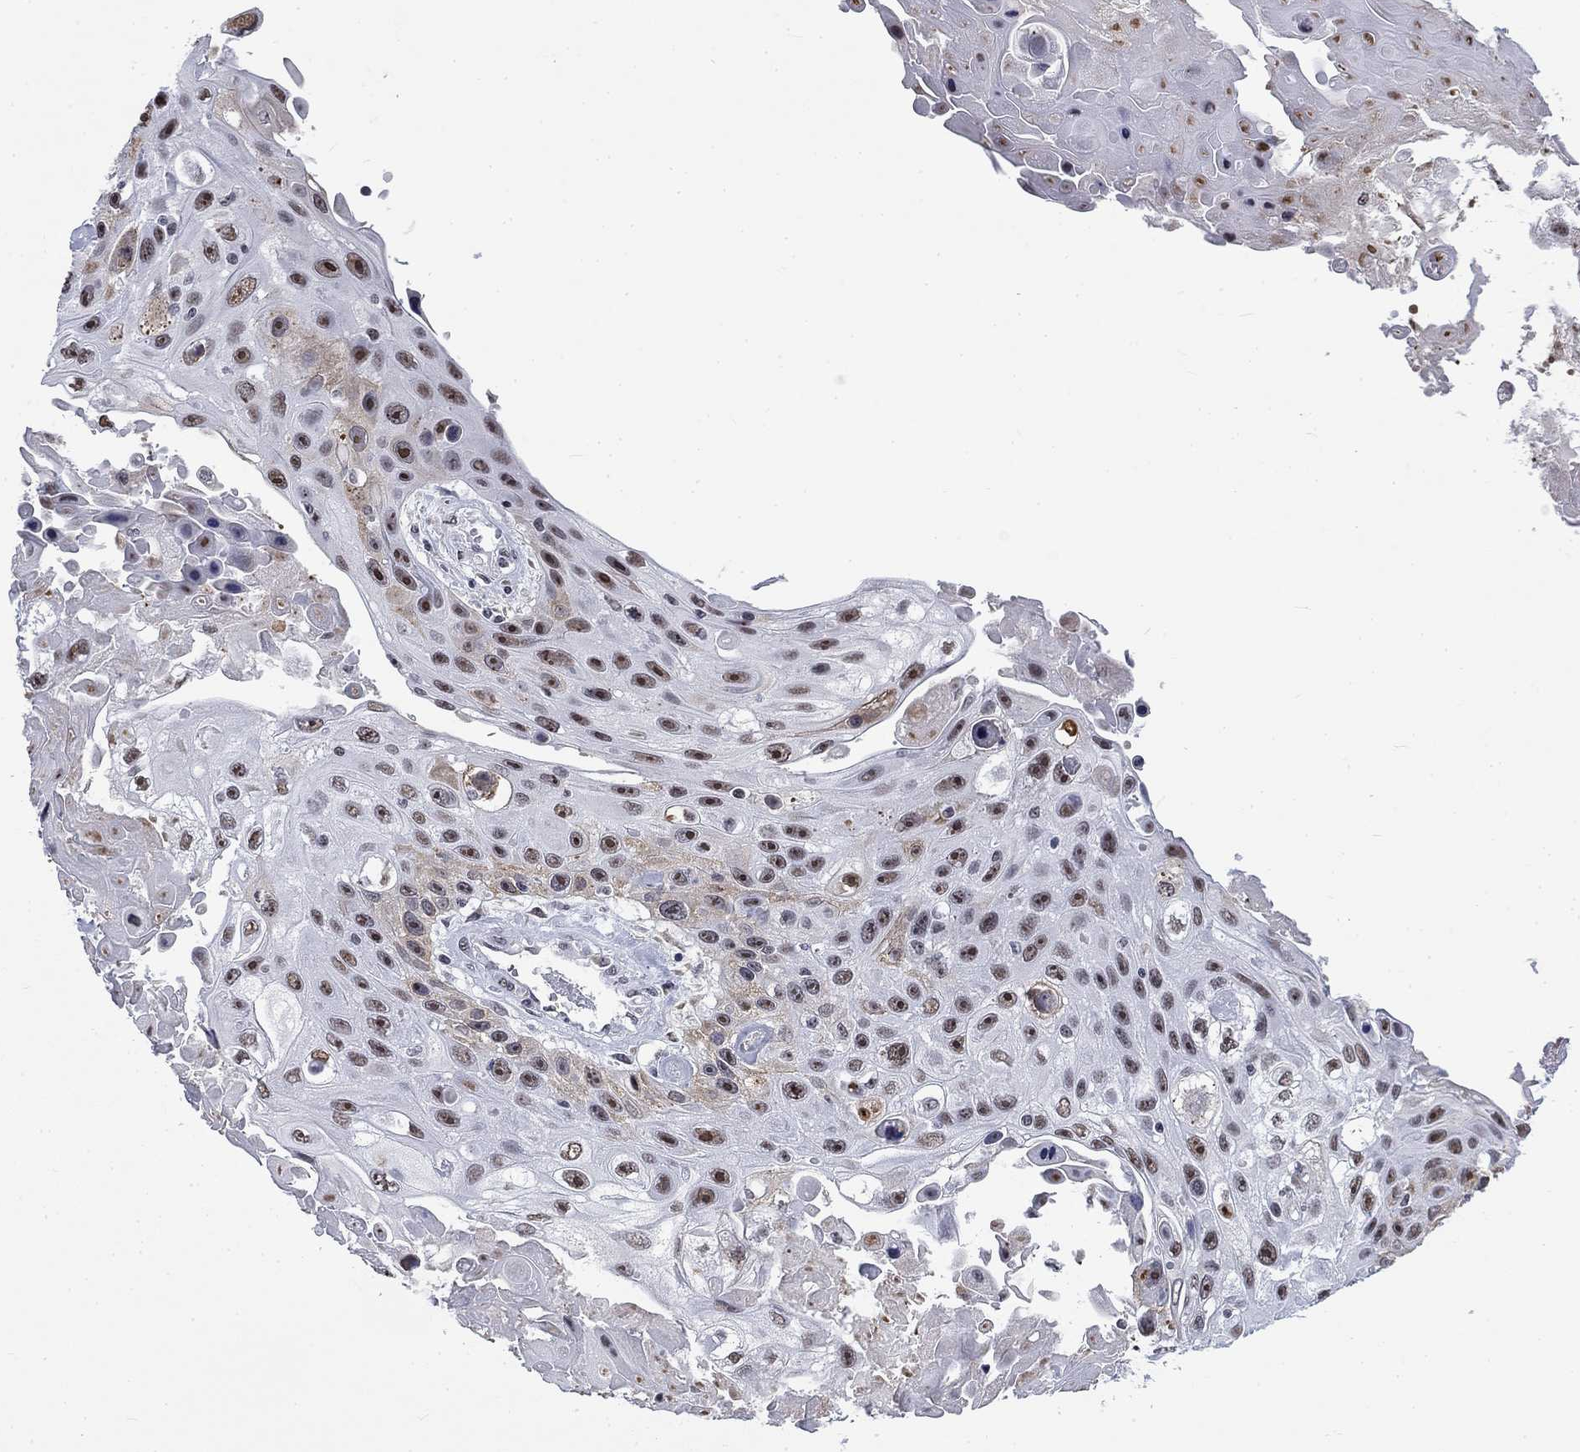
{"staining": {"intensity": "moderate", "quantity": "<25%", "location": "nuclear"}, "tissue": "skin cancer", "cell_type": "Tumor cells", "image_type": "cancer", "snomed": [{"axis": "morphology", "description": "Squamous cell carcinoma, NOS"}, {"axis": "topography", "description": "Skin"}], "caption": "This is an image of immunohistochemistry staining of skin squamous cell carcinoma, which shows moderate staining in the nuclear of tumor cells.", "gene": "CSRNP3", "patient": {"sex": "male", "age": 82}}